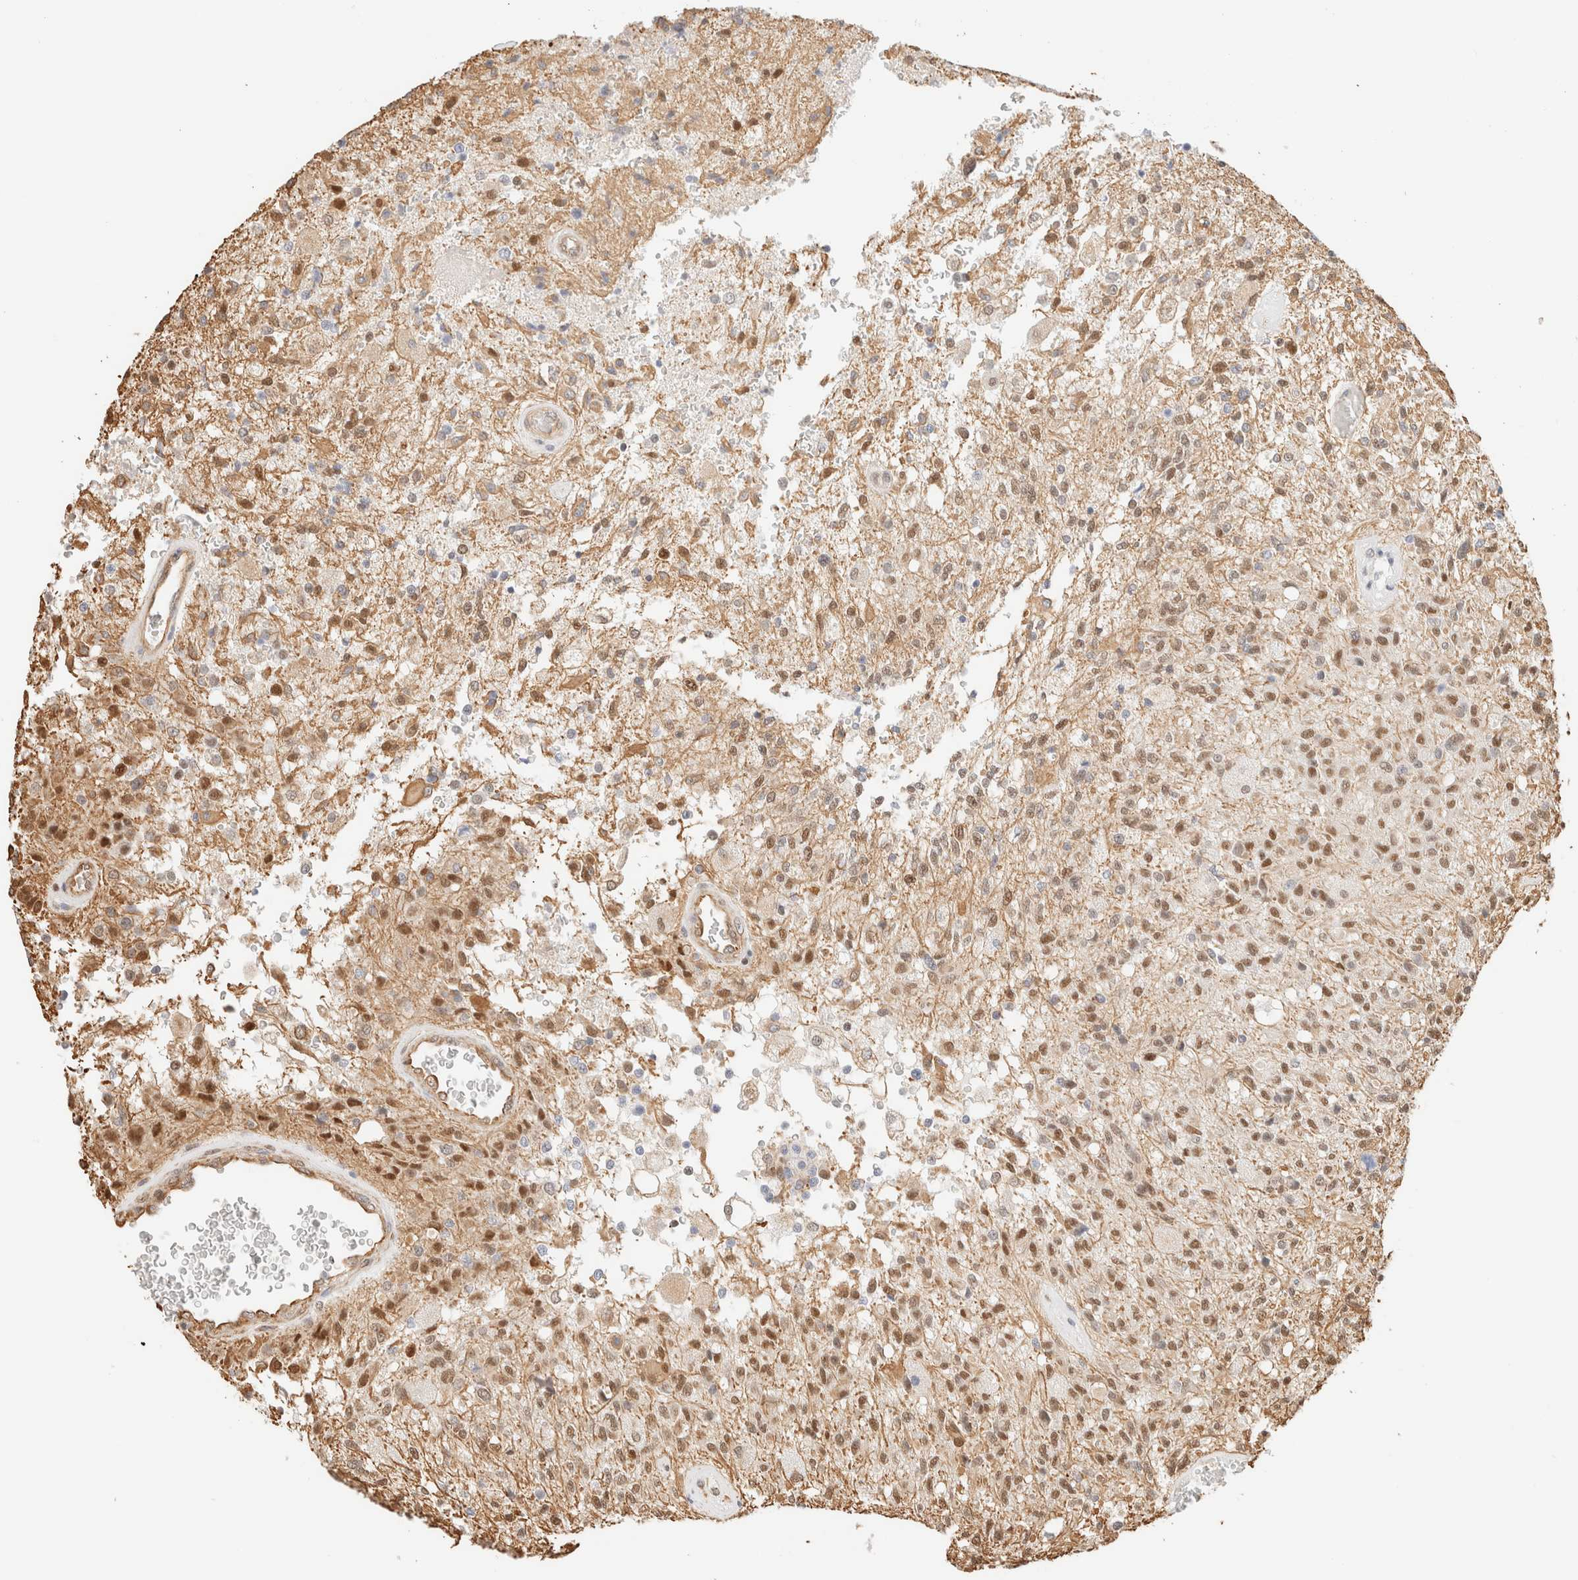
{"staining": {"intensity": "moderate", "quantity": ">75%", "location": "nuclear"}, "tissue": "glioma", "cell_type": "Tumor cells", "image_type": "cancer", "snomed": [{"axis": "morphology", "description": "Normal tissue, NOS"}, {"axis": "morphology", "description": "Glioma, malignant, High grade"}, {"axis": "topography", "description": "Cerebral cortex"}], "caption": "An image of human glioma stained for a protein demonstrates moderate nuclear brown staining in tumor cells. Ihc stains the protein in brown and the nuclei are stained blue.", "gene": "ARID5A", "patient": {"sex": "male", "age": 77}}